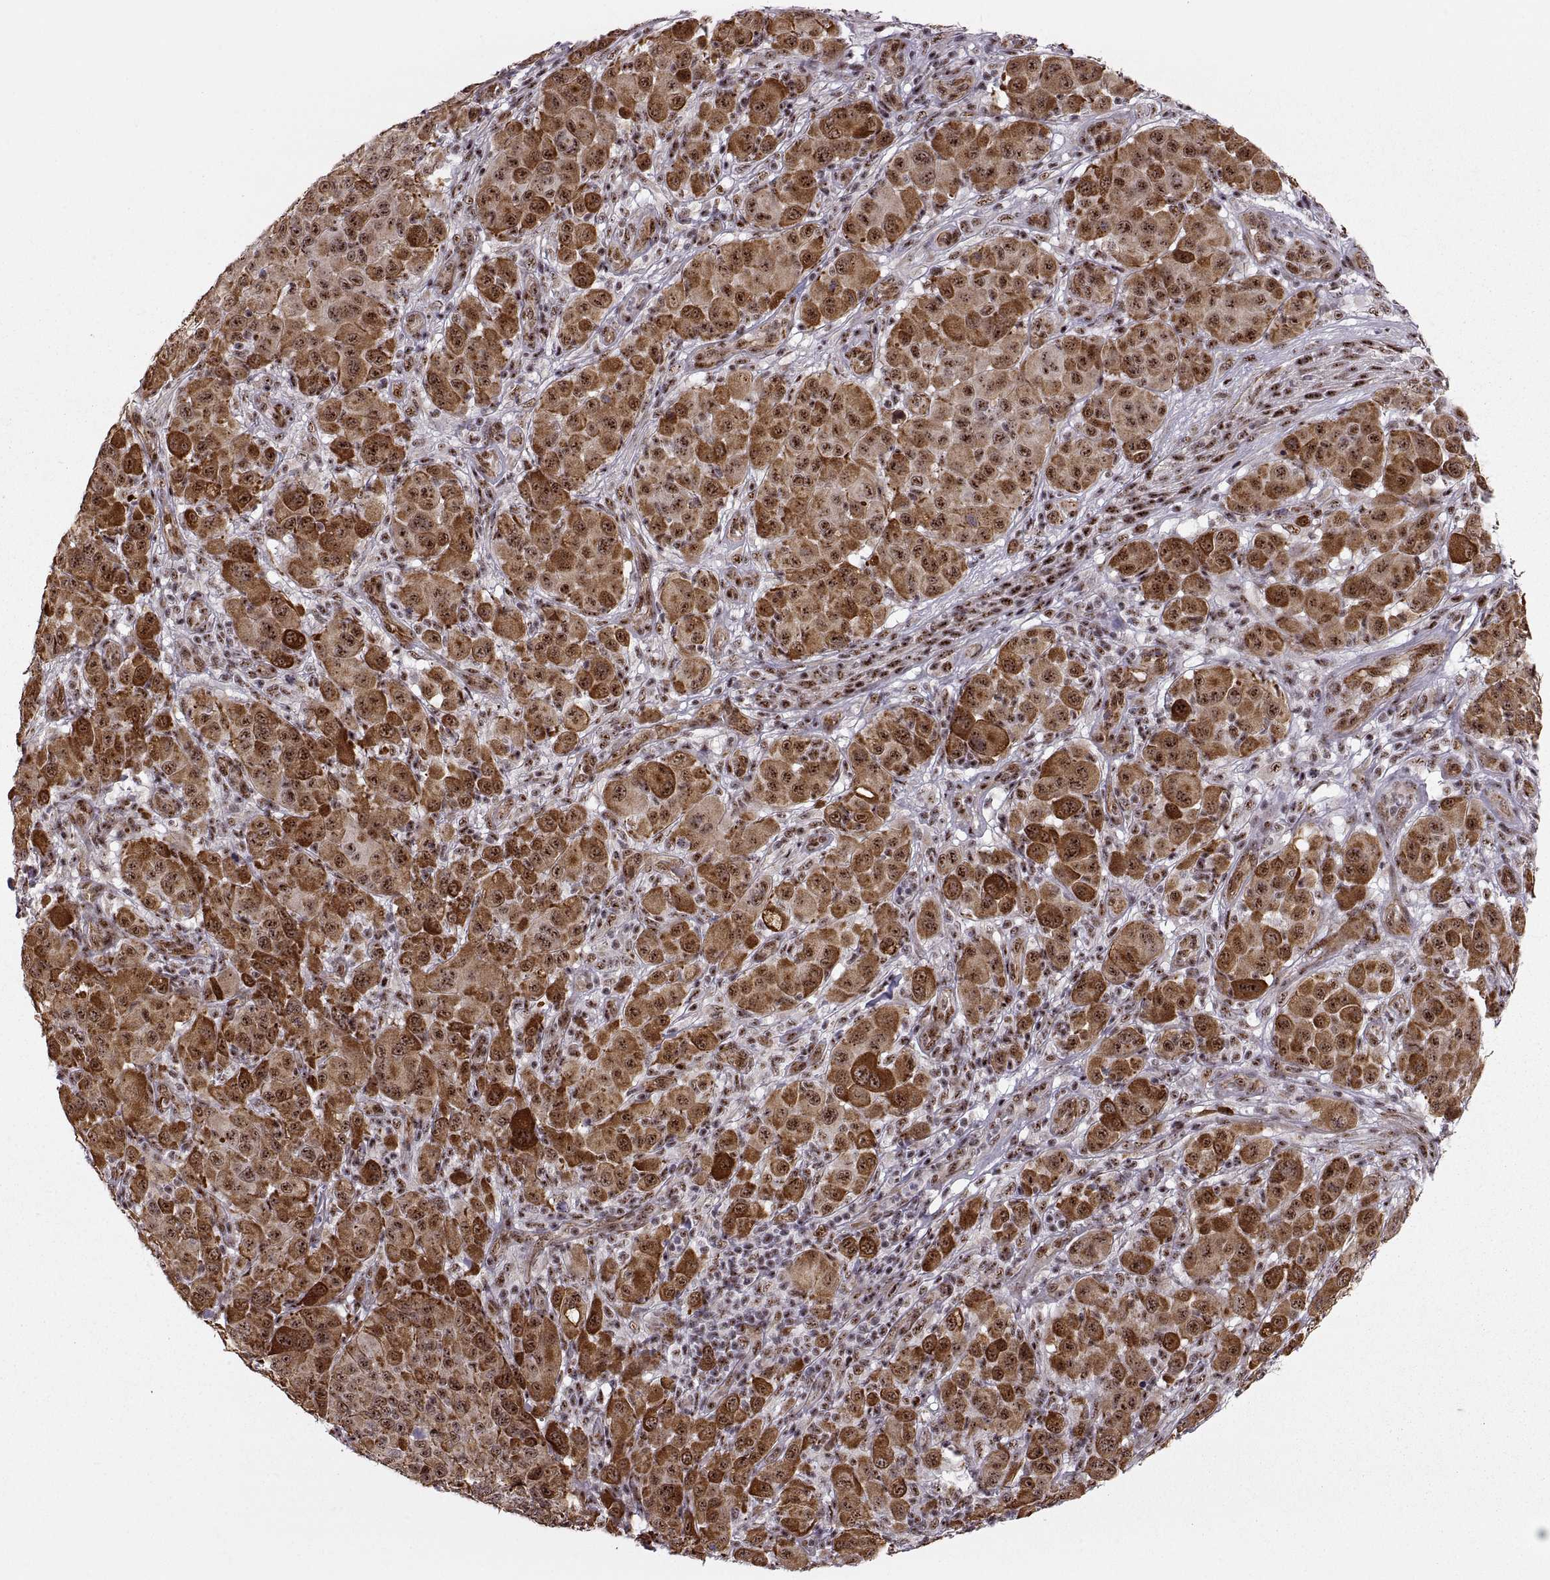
{"staining": {"intensity": "strong", "quantity": ">75%", "location": "cytoplasmic/membranous,nuclear"}, "tissue": "melanoma", "cell_type": "Tumor cells", "image_type": "cancer", "snomed": [{"axis": "morphology", "description": "Malignant melanoma, NOS"}, {"axis": "topography", "description": "Skin"}], "caption": "Malignant melanoma stained for a protein exhibits strong cytoplasmic/membranous and nuclear positivity in tumor cells.", "gene": "ZCCHC17", "patient": {"sex": "female", "age": 87}}